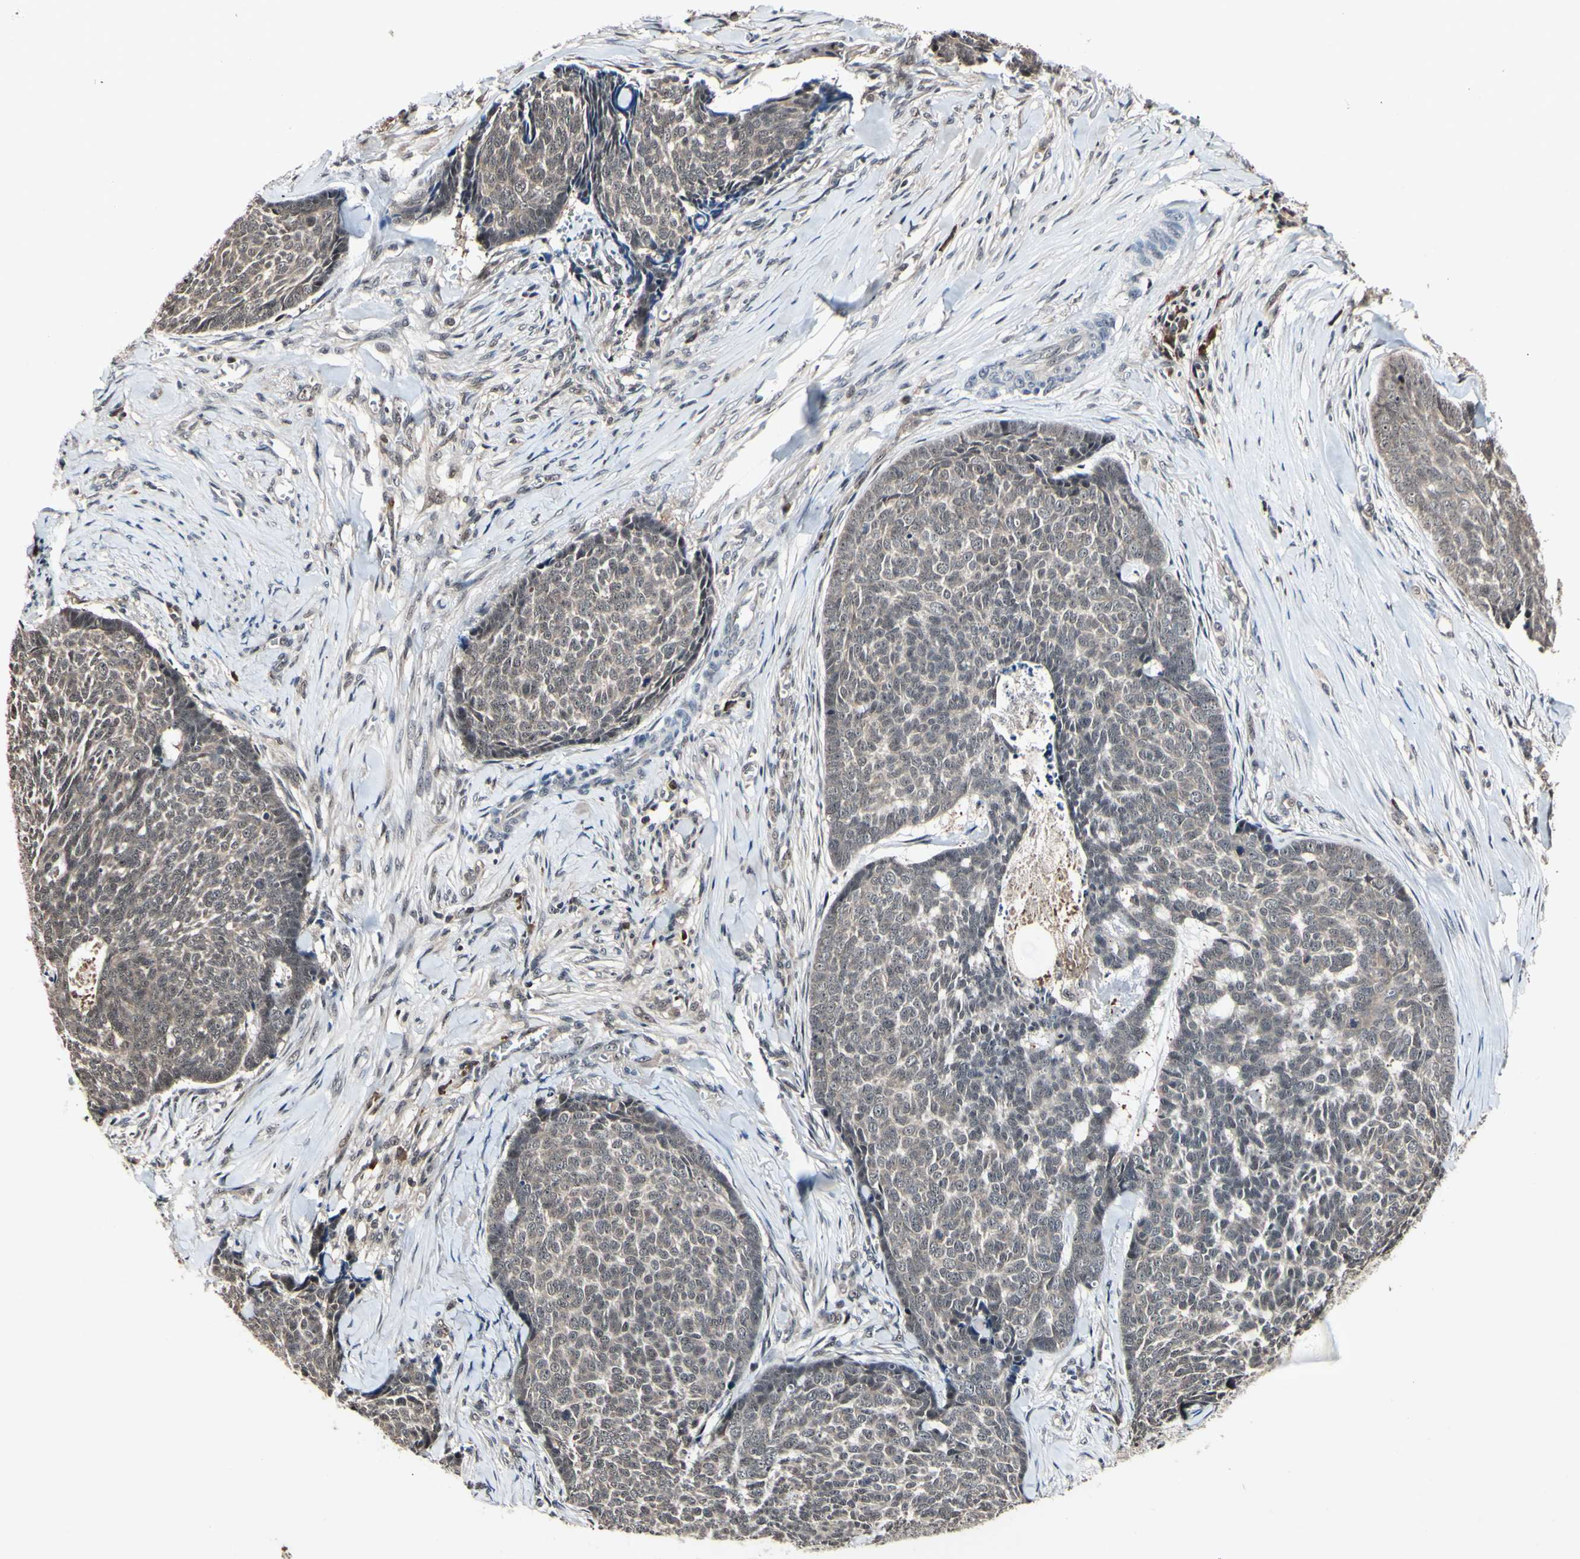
{"staining": {"intensity": "weak", "quantity": ">75%", "location": "cytoplasmic/membranous"}, "tissue": "skin cancer", "cell_type": "Tumor cells", "image_type": "cancer", "snomed": [{"axis": "morphology", "description": "Basal cell carcinoma"}, {"axis": "topography", "description": "Skin"}], "caption": "Protein expression analysis of human skin basal cell carcinoma reveals weak cytoplasmic/membranous staining in approximately >75% of tumor cells. (DAB (3,3'-diaminobenzidine) IHC, brown staining for protein, blue staining for nuclei).", "gene": "PSMD10", "patient": {"sex": "male", "age": 84}}